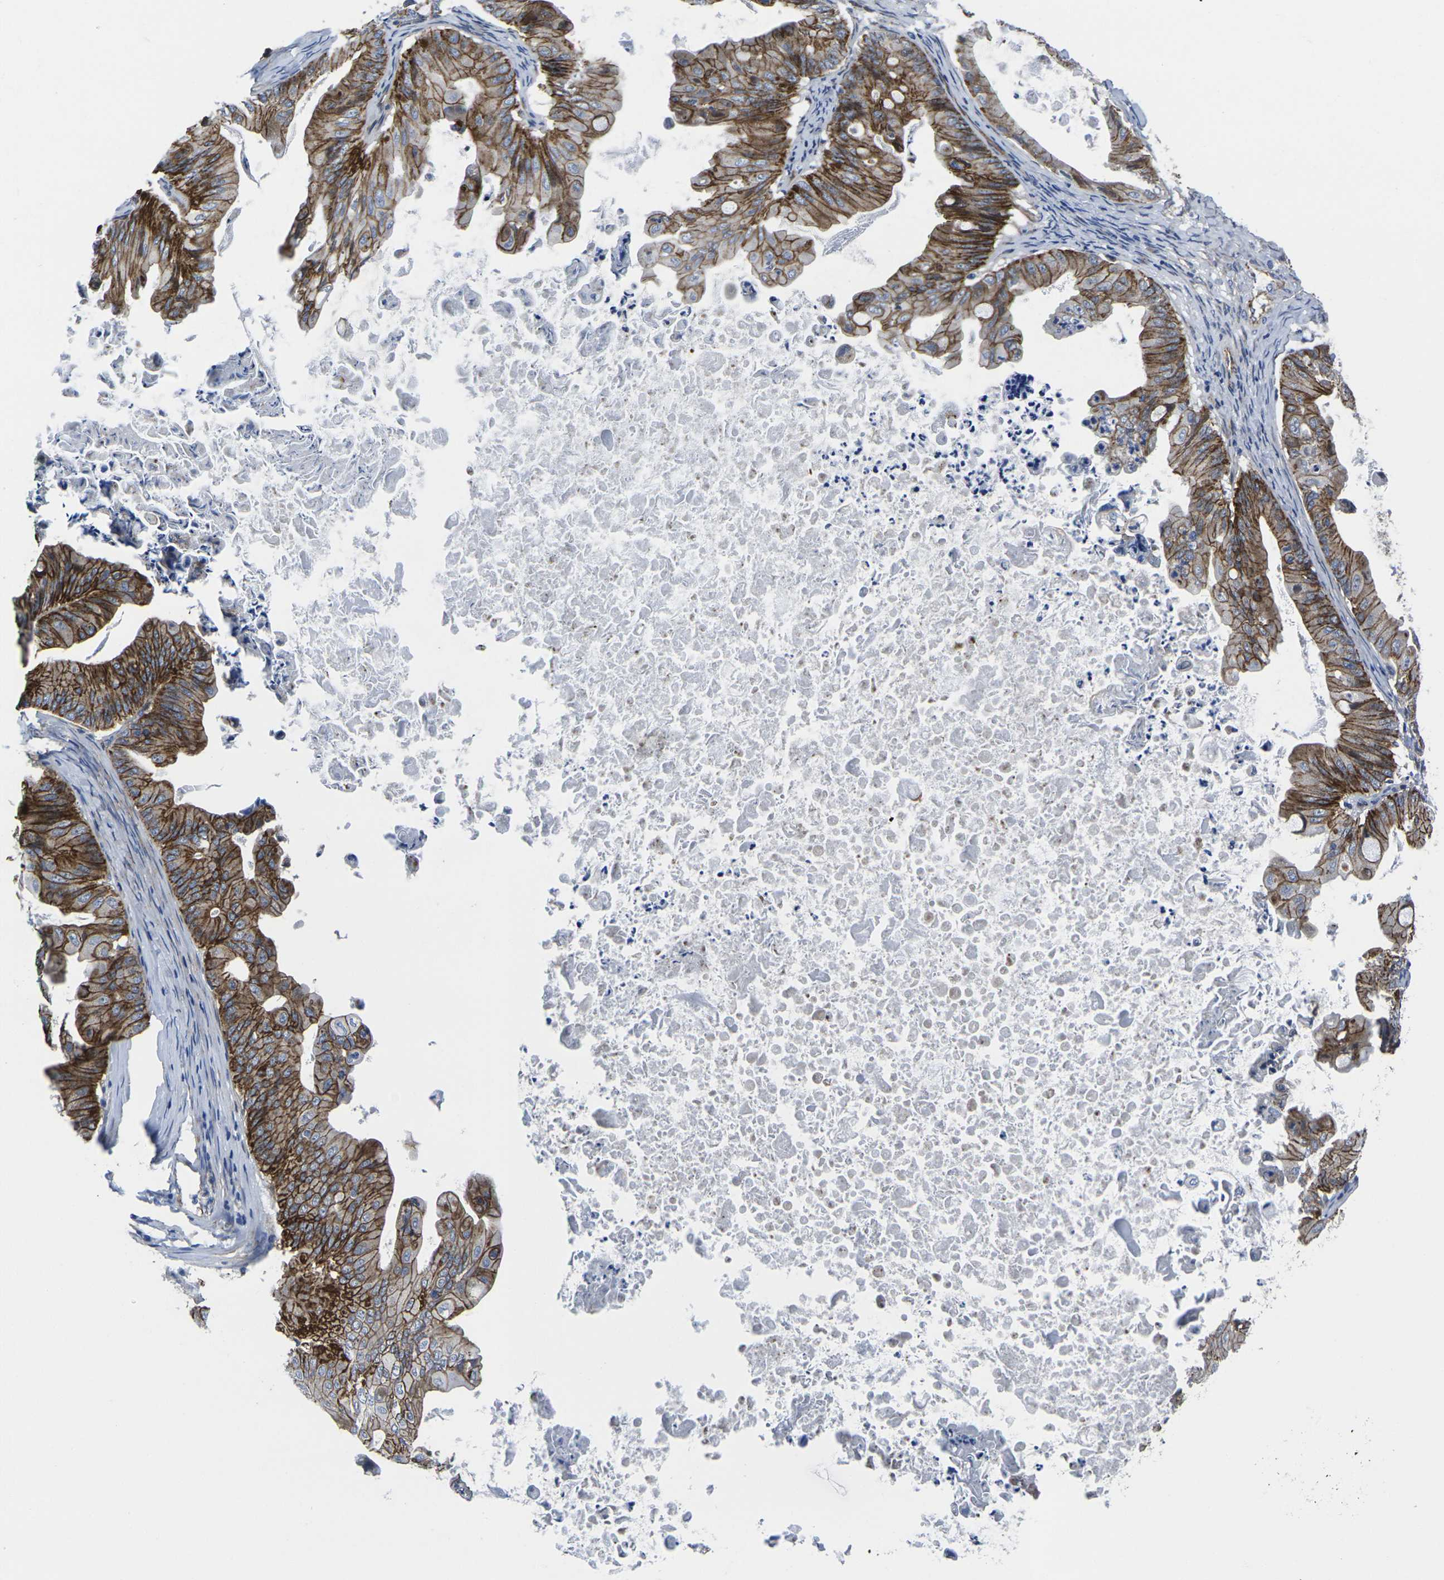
{"staining": {"intensity": "strong", "quantity": ">75%", "location": "cytoplasmic/membranous"}, "tissue": "ovarian cancer", "cell_type": "Tumor cells", "image_type": "cancer", "snomed": [{"axis": "morphology", "description": "Cystadenocarcinoma, mucinous, NOS"}, {"axis": "topography", "description": "Ovary"}], "caption": "Immunohistochemistry (DAB (3,3'-diaminobenzidine)) staining of human ovarian mucinous cystadenocarcinoma exhibits strong cytoplasmic/membranous protein positivity in about >75% of tumor cells. Using DAB (3,3'-diaminobenzidine) (brown) and hematoxylin (blue) stains, captured at high magnification using brightfield microscopy.", "gene": "NUMB", "patient": {"sex": "female", "age": 37}}